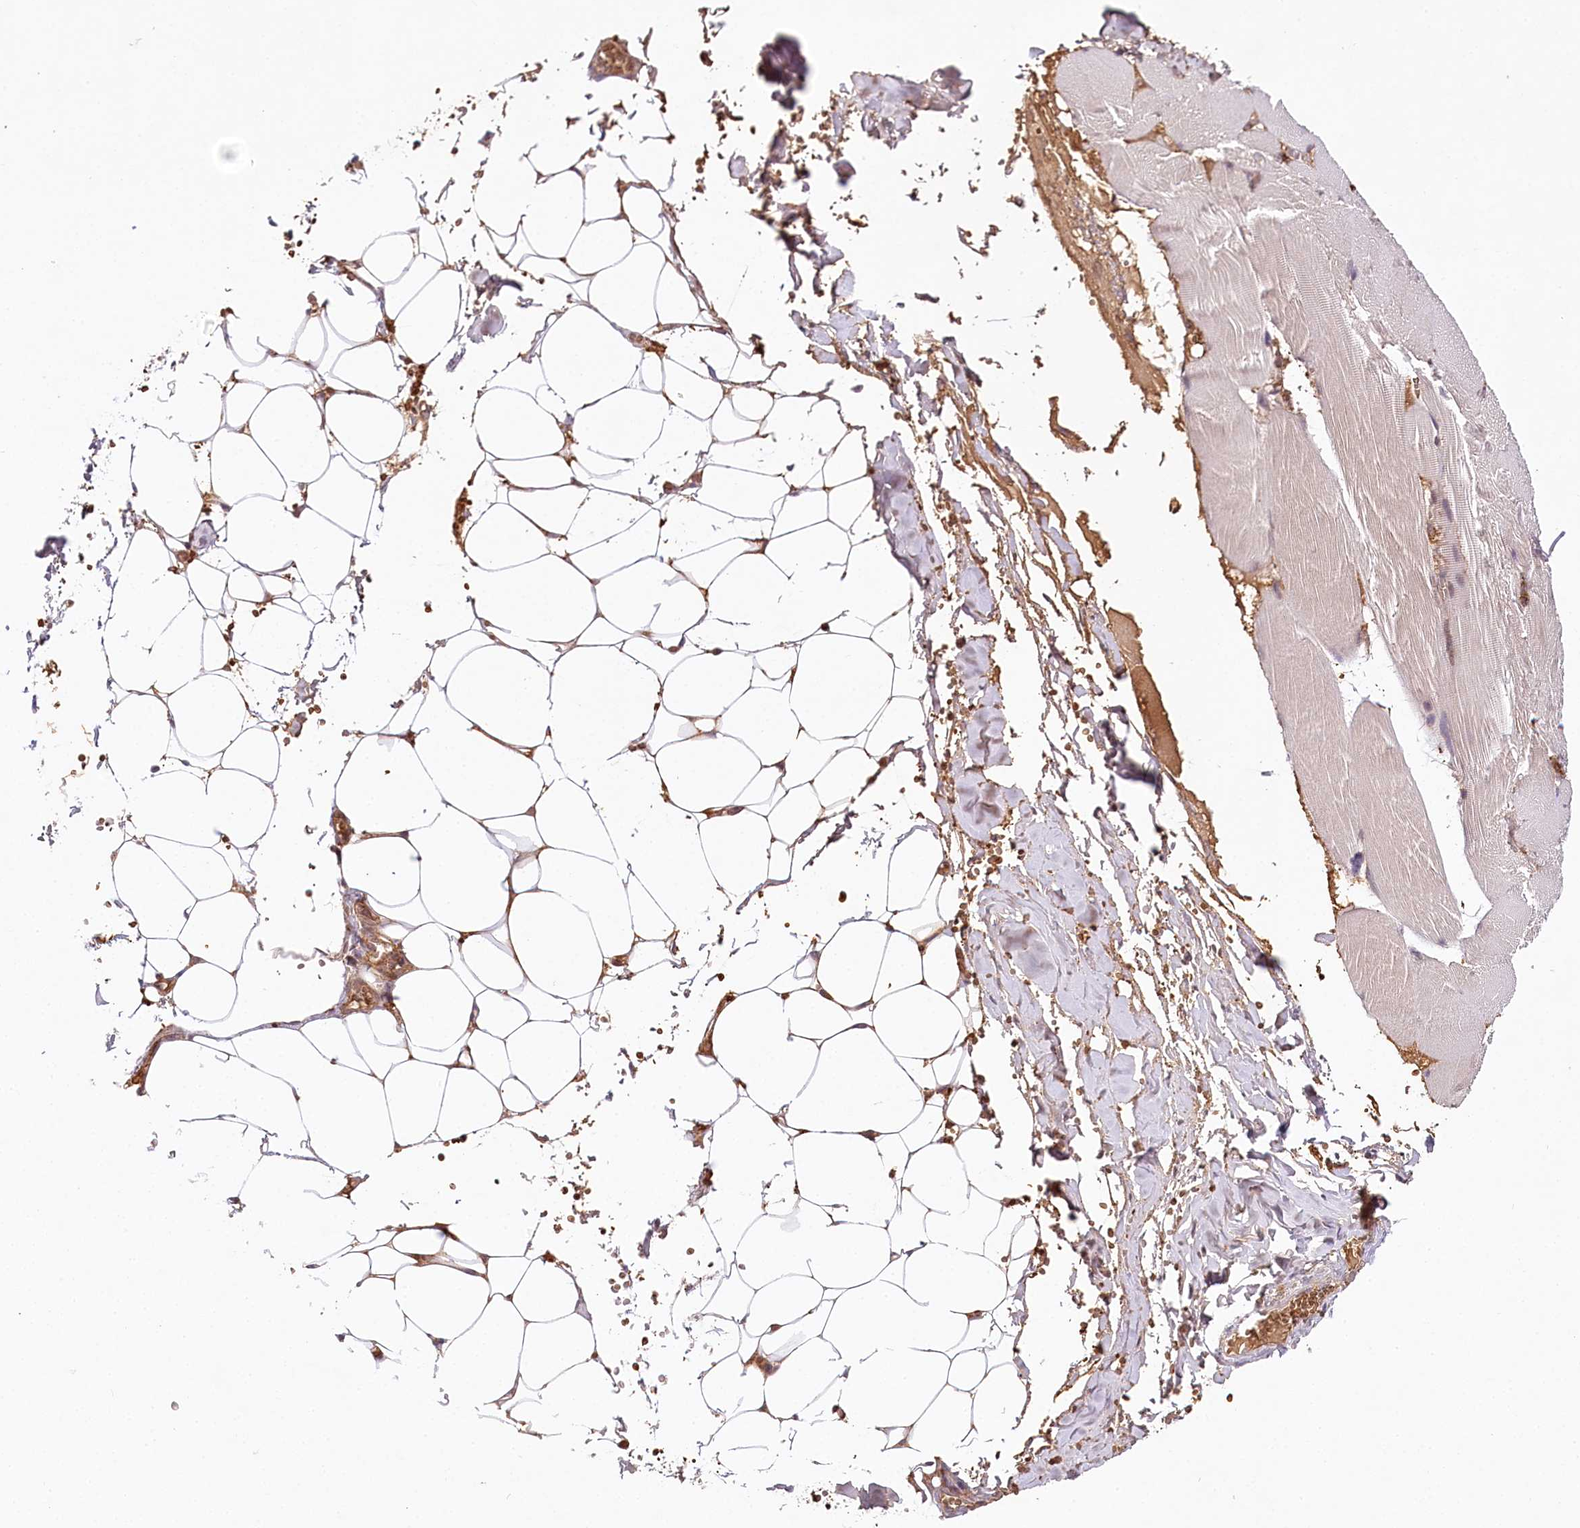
{"staining": {"intensity": "moderate", "quantity": "25%-75%", "location": "cytoplasmic/membranous"}, "tissue": "adipose tissue", "cell_type": "Adipocytes", "image_type": "normal", "snomed": [{"axis": "morphology", "description": "Normal tissue, NOS"}, {"axis": "topography", "description": "Skeletal muscle"}, {"axis": "topography", "description": "Peripheral nerve tissue"}], "caption": "This histopathology image reveals immunohistochemistry staining of benign human adipose tissue, with medium moderate cytoplasmic/membranous expression in about 25%-75% of adipocytes.", "gene": "TUBGCP2", "patient": {"sex": "female", "age": 55}}